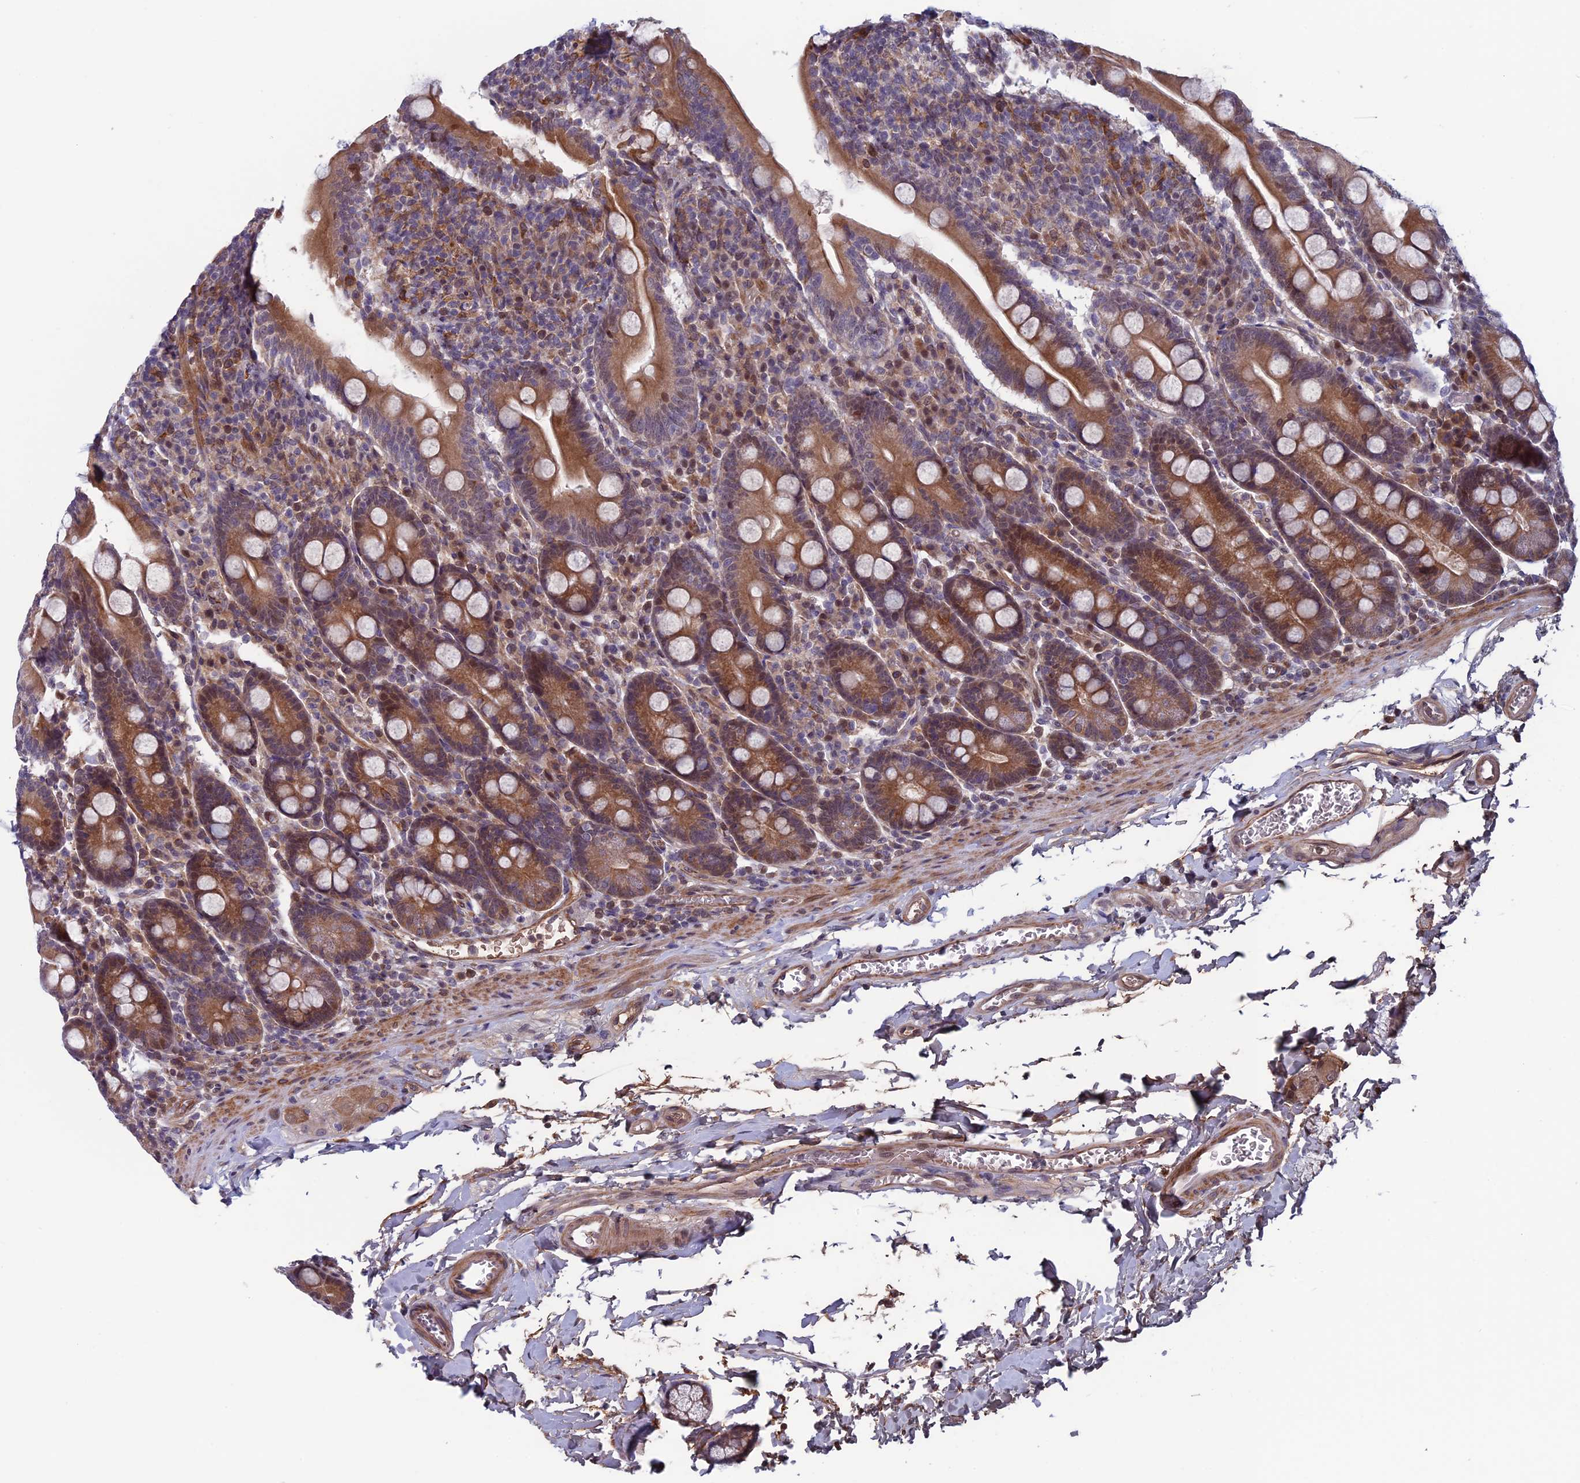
{"staining": {"intensity": "moderate", "quantity": ">75%", "location": "cytoplasmic/membranous,nuclear"}, "tissue": "duodenum", "cell_type": "Glandular cells", "image_type": "normal", "snomed": [{"axis": "morphology", "description": "Normal tissue, NOS"}, {"axis": "topography", "description": "Duodenum"}], "caption": "Immunohistochemical staining of normal human duodenum displays moderate cytoplasmic/membranous,nuclear protein positivity in approximately >75% of glandular cells.", "gene": "FADS1", "patient": {"sex": "male", "age": 35}}